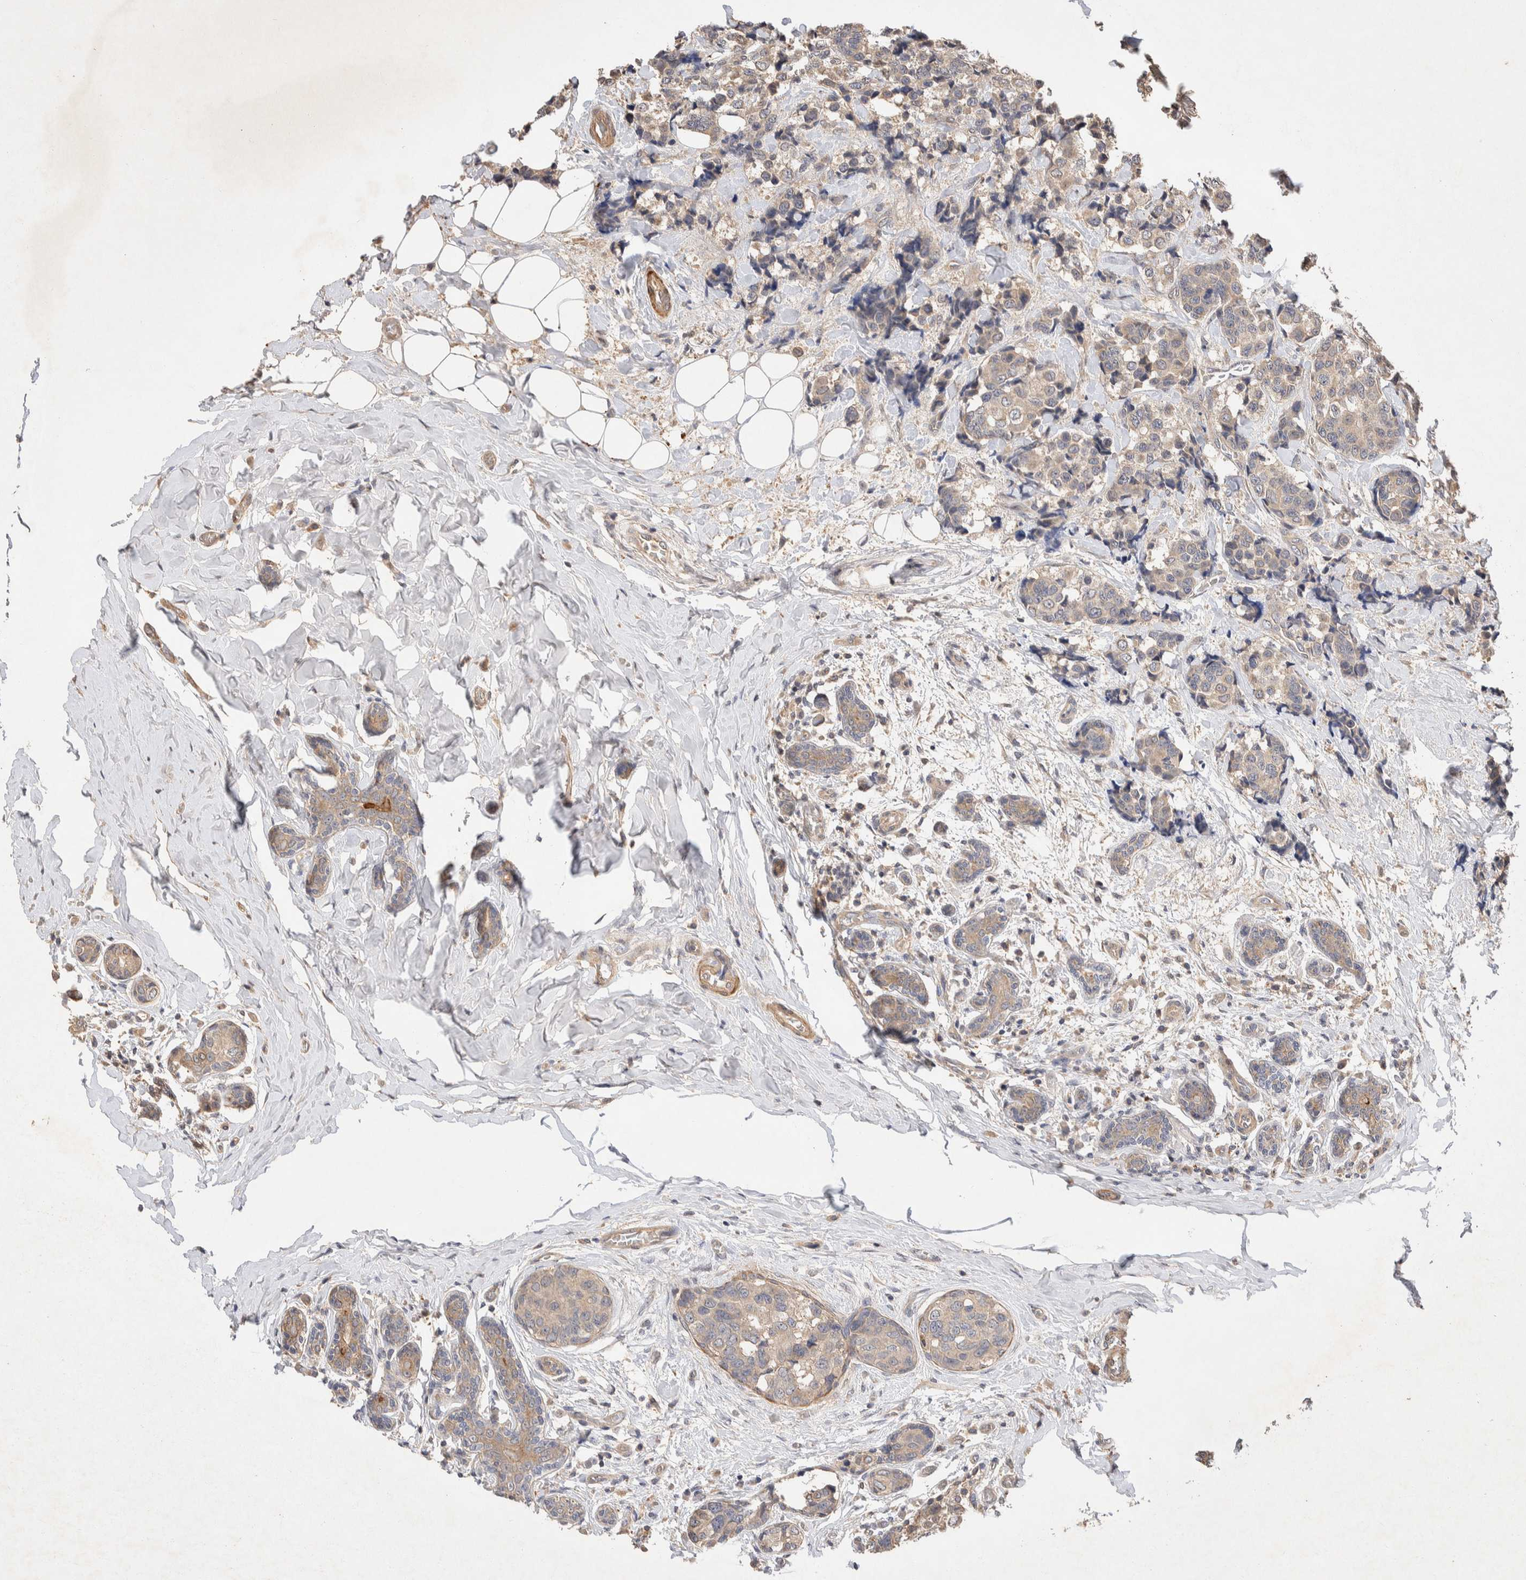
{"staining": {"intensity": "negative", "quantity": "none", "location": "none"}, "tissue": "breast cancer", "cell_type": "Tumor cells", "image_type": "cancer", "snomed": [{"axis": "morphology", "description": "Normal tissue, NOS"}, {"axis": "morphology", "description": "Duct carcinoma"}, {"axis": "topography", "description": "Breast"}], "caption": "Histopathology image shows no significant protein positivity in tumor cells of breast cancer.", "gene": "NSMAF", "patient": {"sex": "female", "age": 43}}